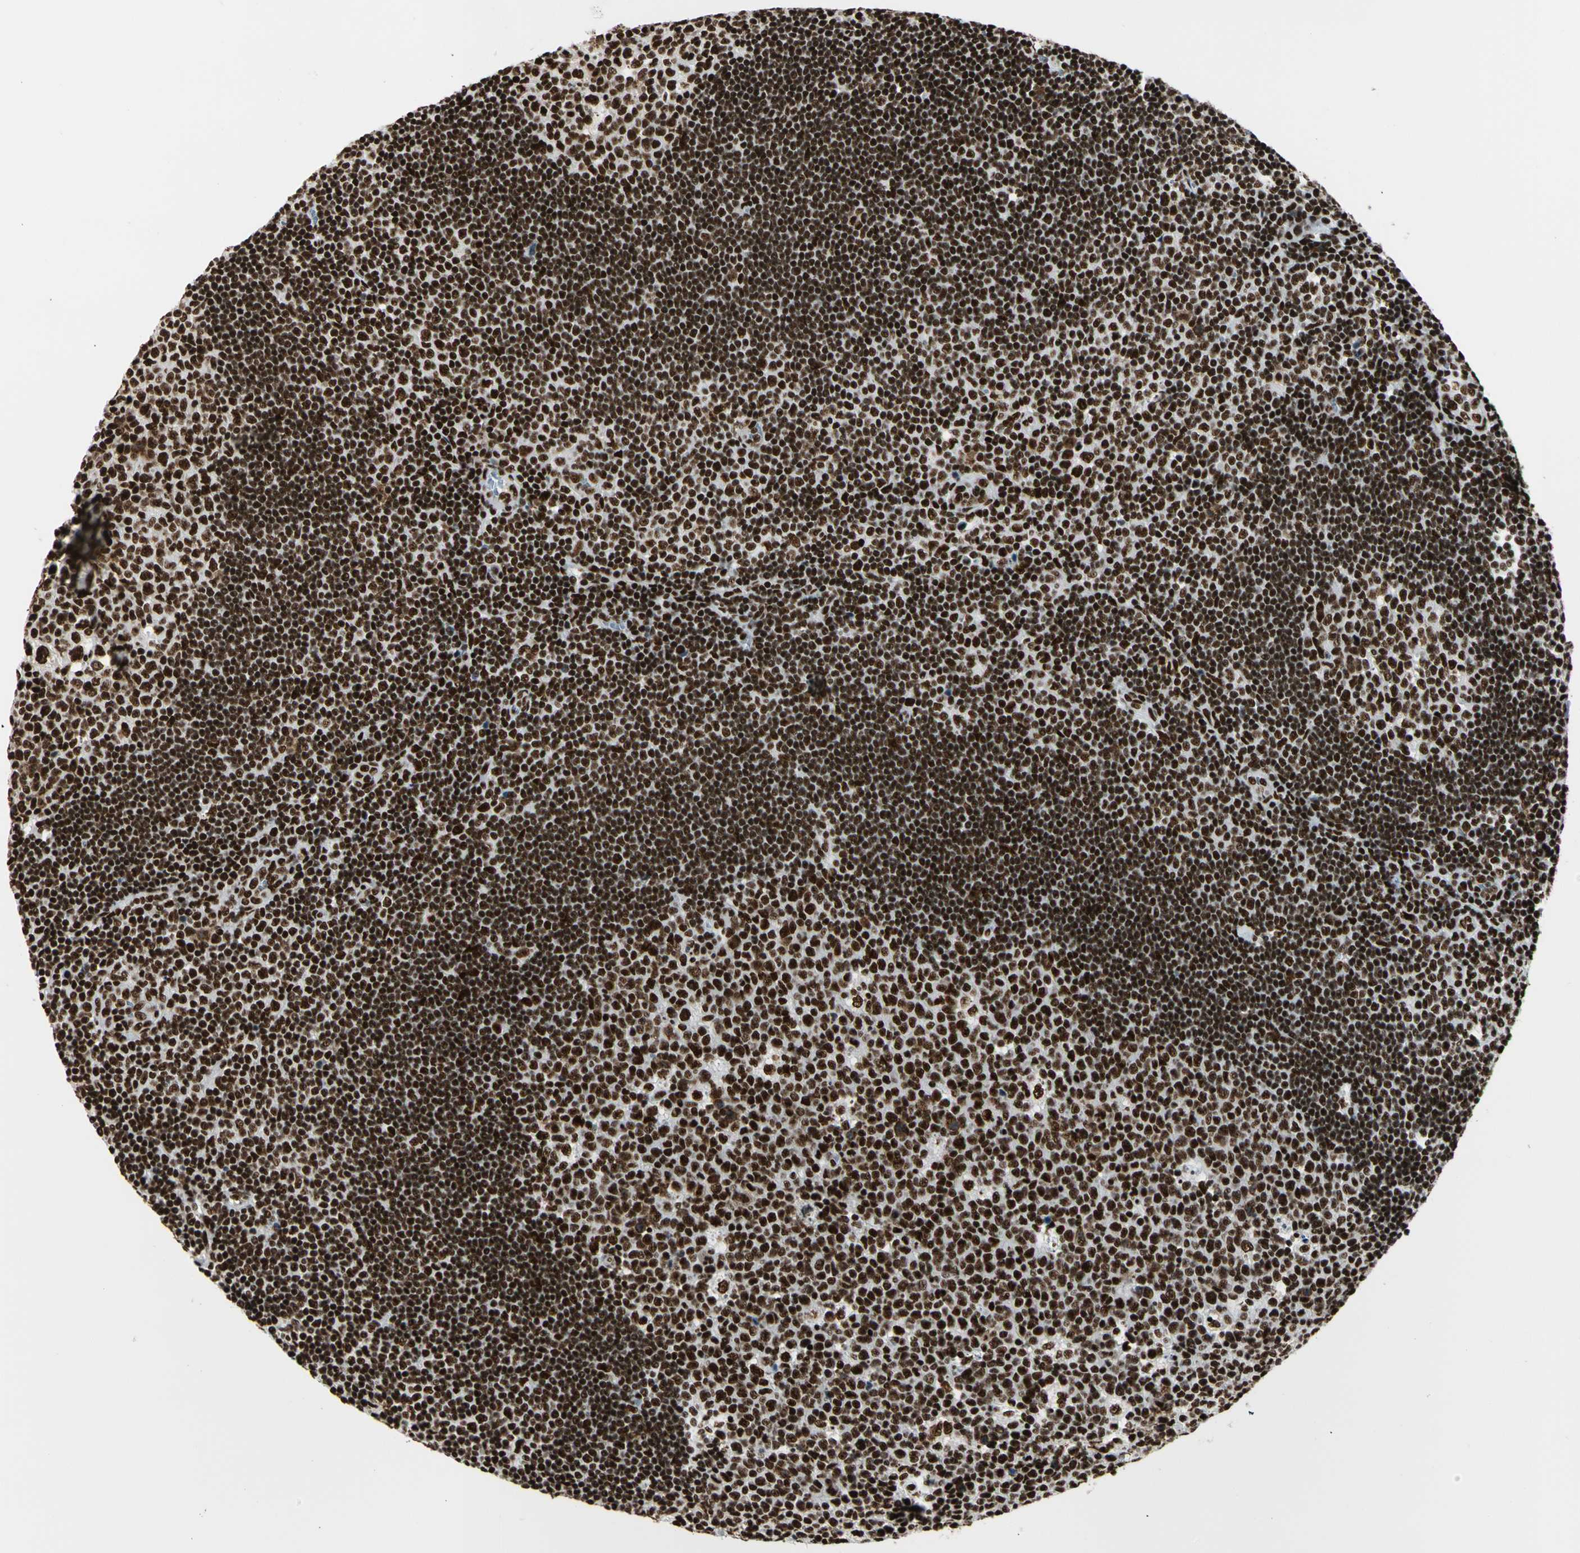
{"staining": {"intensity": "strong", "quantity": ">75%", "location": "nuclear"}, "tissue": "lymph node", "cell_type": "Germinal center cells", "image_type": "normal", "snomed": [{"axis": "morphology", "description": "Normal tissue, NOS"}, {"axis": "topography", "description": "Lymph node"}, {"axis": "topography", "description": "Salivary gland"}], "caption": "Germinal center cells exhibit high levels of strong nuclear expression in about >75% of cells in unremarkable lymph node.", "gene": "CCAR1", "patient": {"sex": "male", "age": 8}}